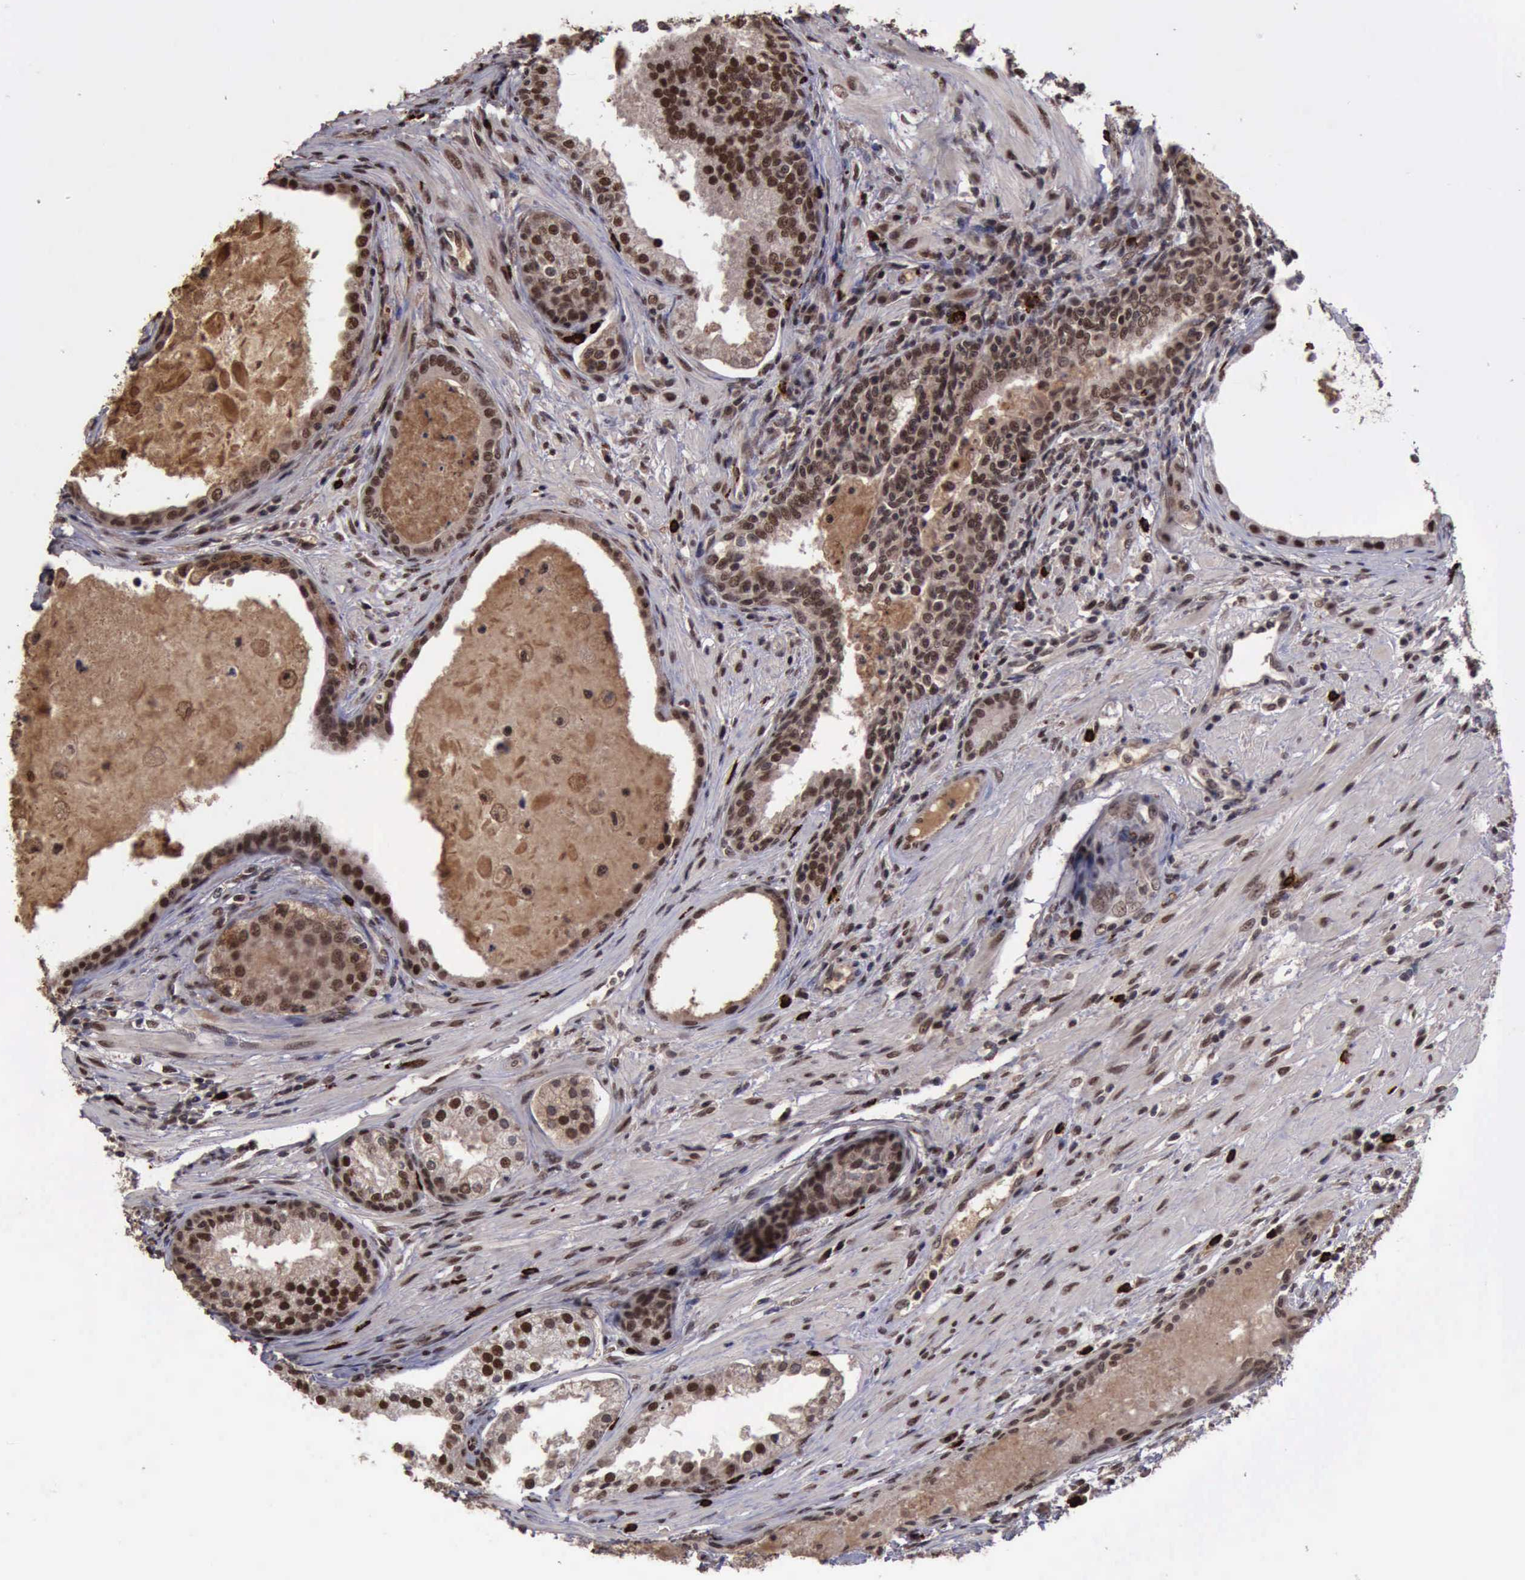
{"staining": {"intensity": "moderate", "quantity": ">75%", "location": "cytoplasmic/membranous,nuclear"}, "tissue": "prostate cancer", "cell_type": "Tumor cells", "image_type": "cancer", "snomed": [{"axis": "morphology", "description": "Adenocarcinoma, Medium grade"}, {"axis": "topography", "description": "Prostate"}], "caption": "Tumor cells show moderate cytoplasmic/membranous and nuclear positivity in about >75% of cells in adenocarcinoma (medium-grade) (prostate).", "gene": "TRMT2A", "patient": {"sex": "male", "age": 70}}